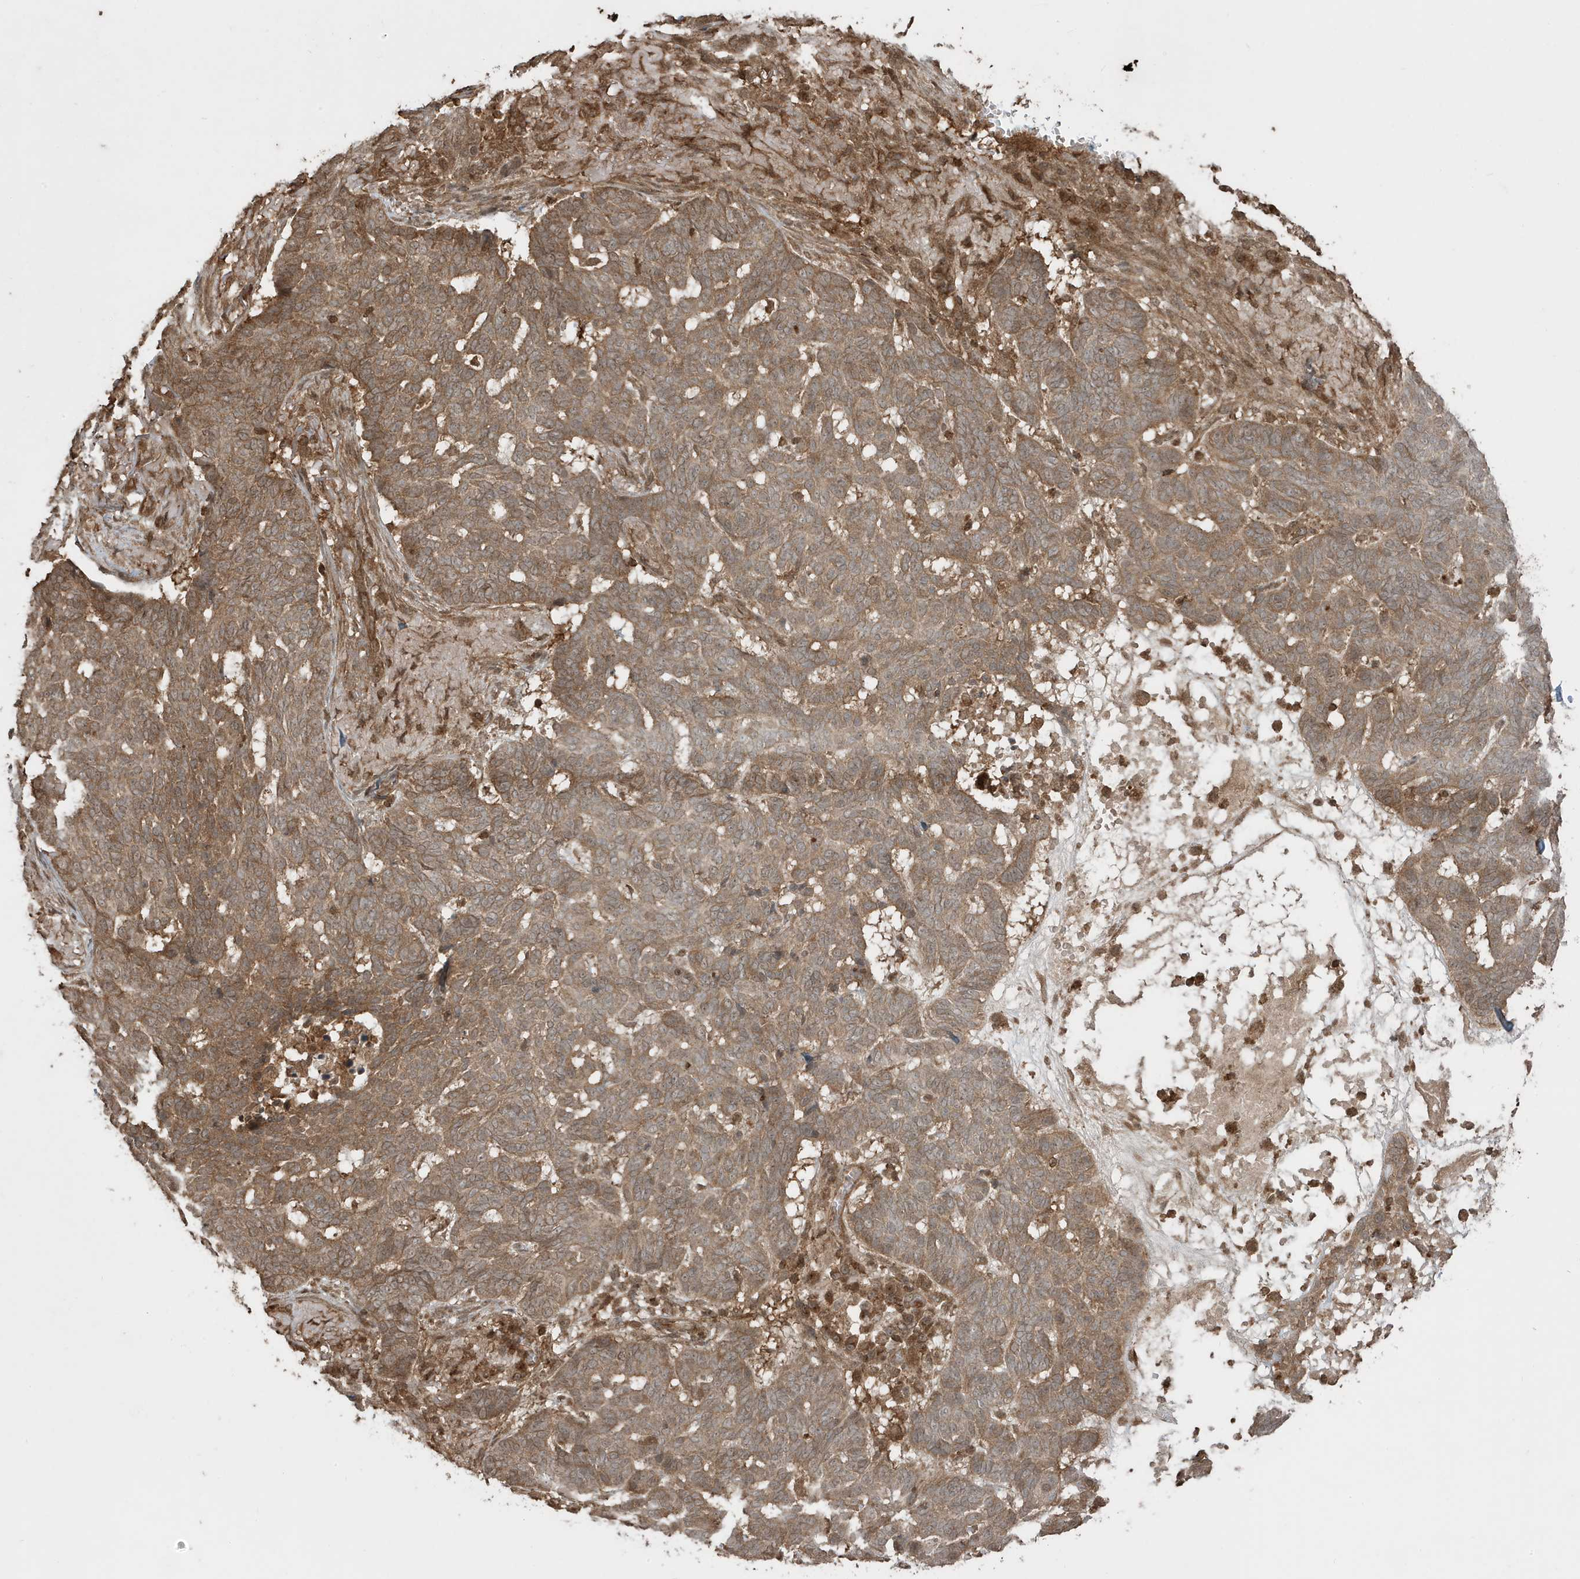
{"staining": {"intensity": "moderate", "quantity": ">75%", "location": "cytoplasmic/membranous"}, "tissue": "skin cancer", "cell_type": "Tumor cells", "image_type": "cancer", "snomed": [{"axis": "morphology", "description": "Basal cell carcinoma"}, {"axis": "topography", "description": "Skin"}], "caption": "Moderate cytoplasmic/membranous protein positivity is identified in about >75% of tumor cells in basal cell carcinoma (skin).", "gene": "ASAP1", "patient": {"sex": "male", "age": 85}}